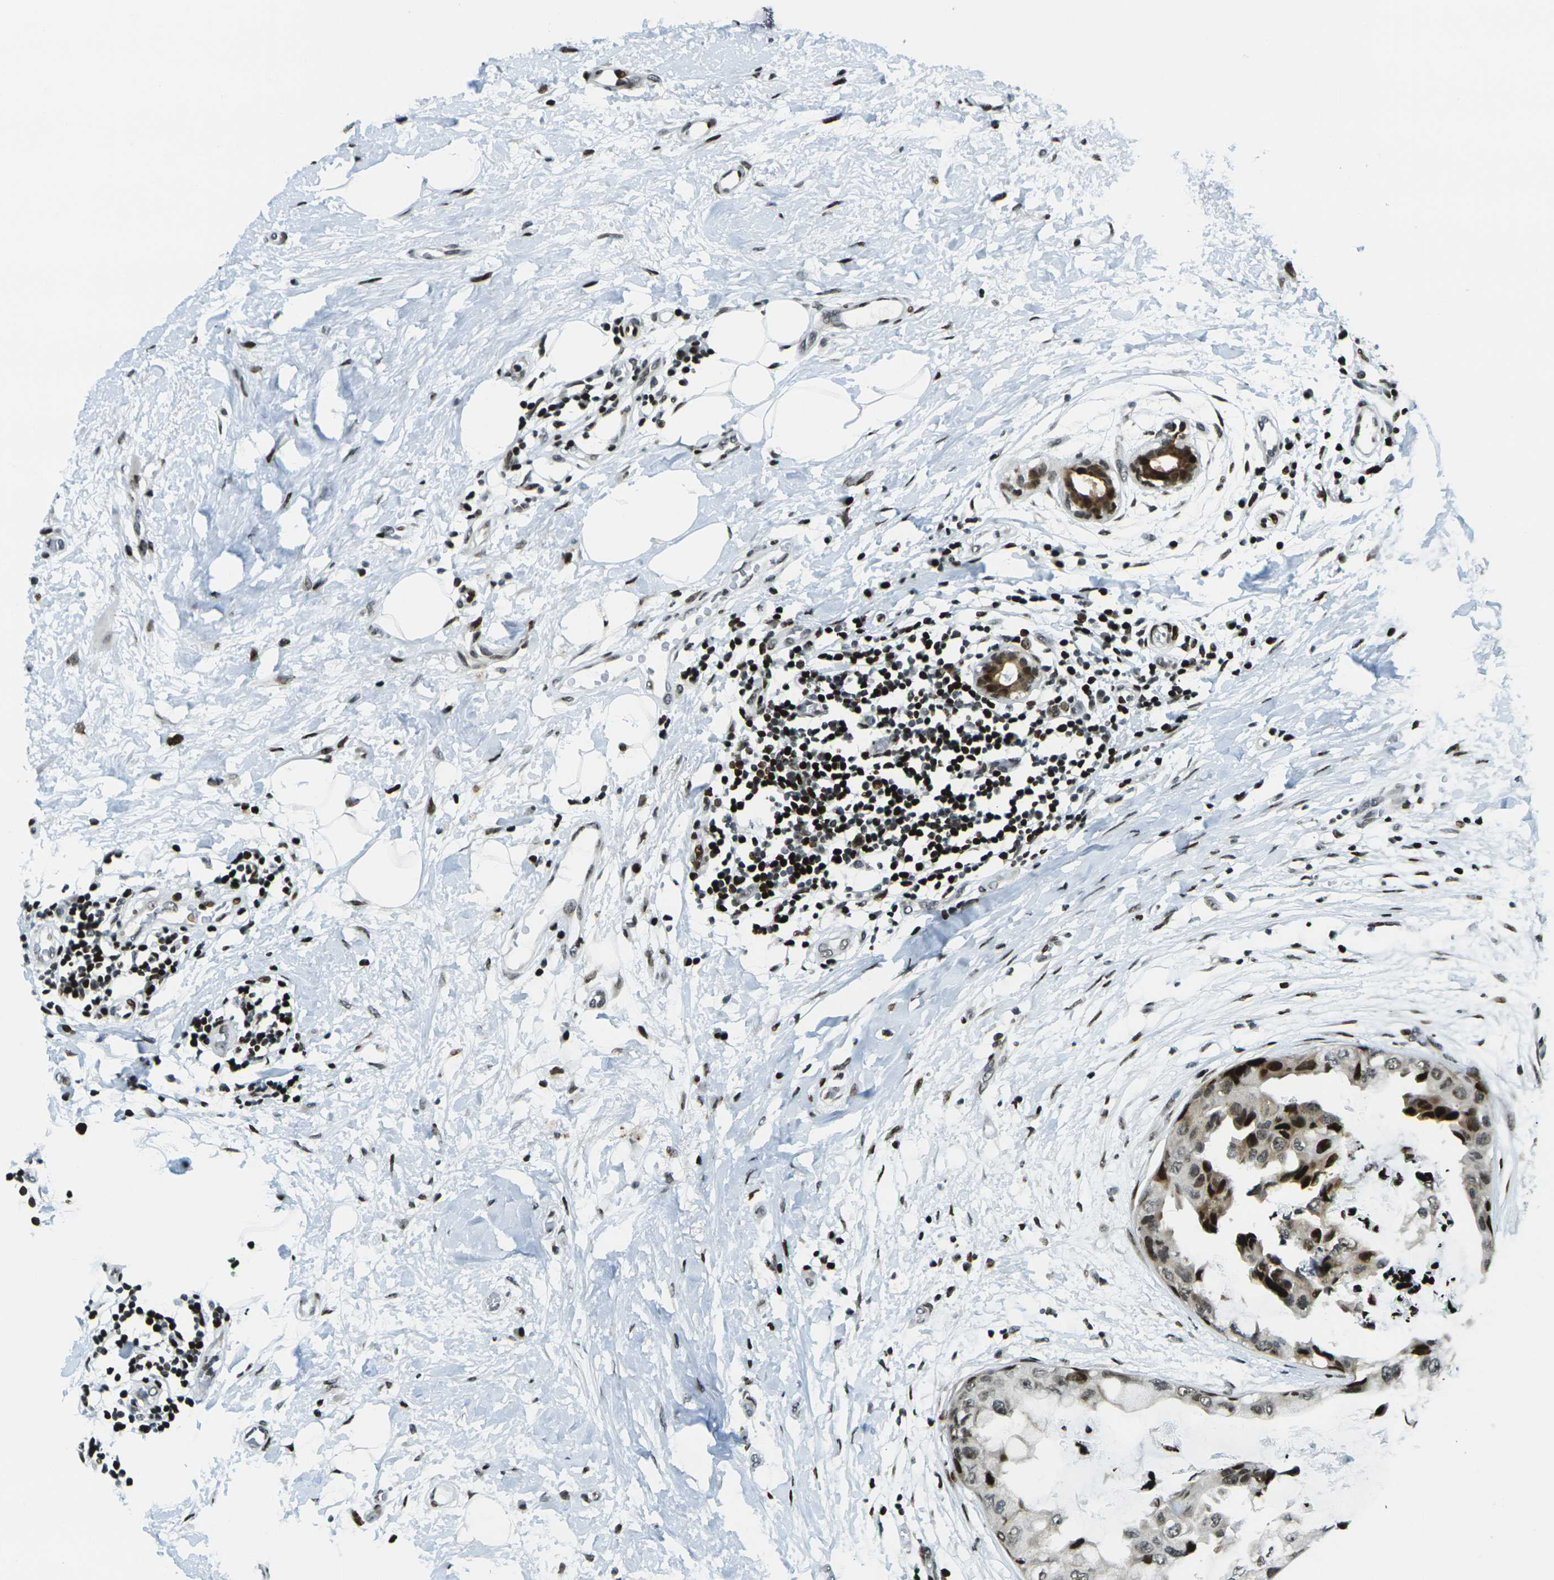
{"staining": {"intensity": "moderate", "quantity": ">75%", "location": "nuclear"}, "tissue": "breast cancer", "cell_type": "Tumor cells", "image_type": "cancer", "snomed": [{"axis": "morphology", "description": "Duct carcinoma"}, {"axis": "topography", "description": "Breast"}], "caption": "A histopathology image showing moderate nuclear expression in approximately >75% of tumor cells in breast cancer (infiltrating ductal carcinoma), as visualized by brown immunohistochemical staining.", "gene": "H3-3A", "patient": {"sex": "female", "age": 40}}